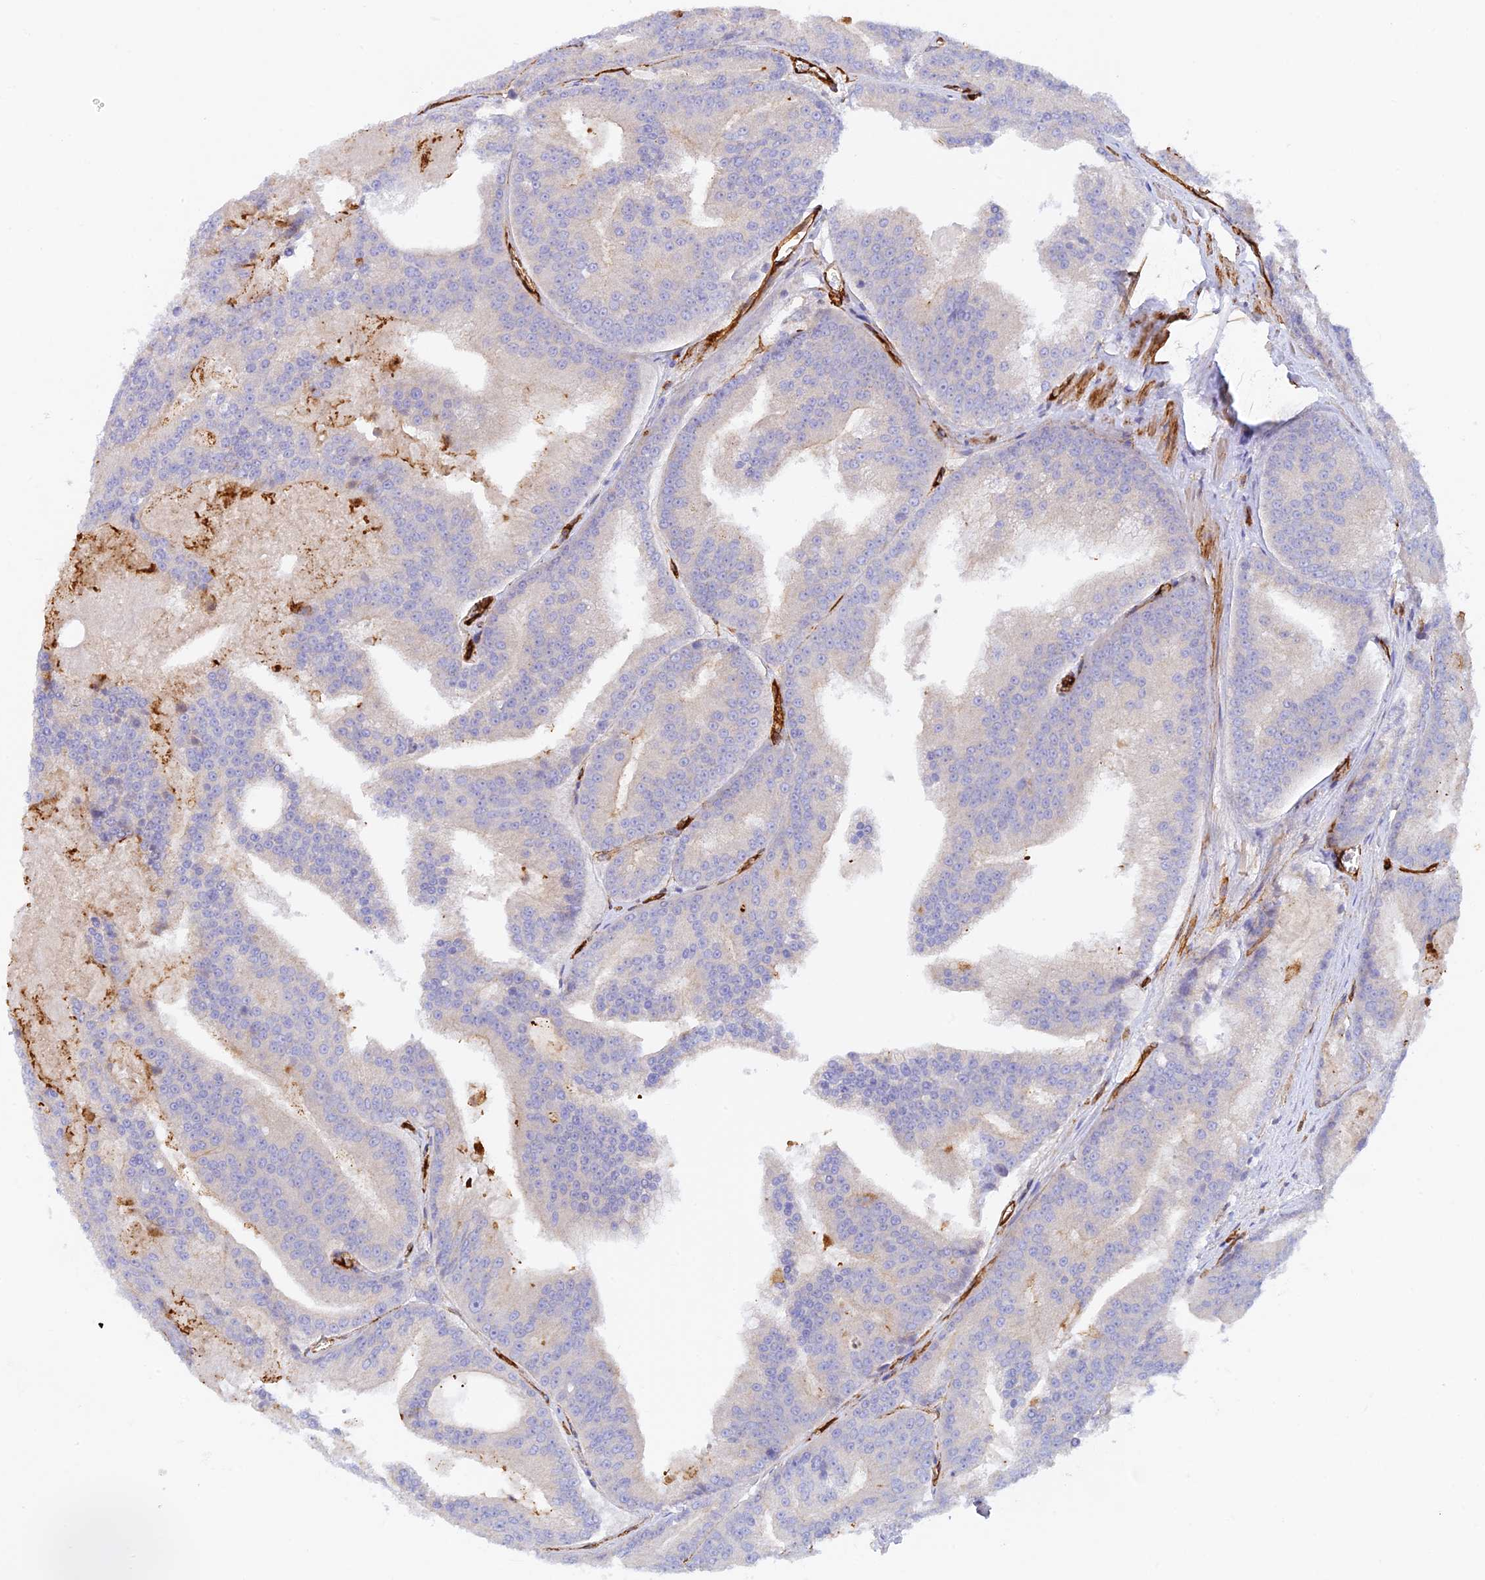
{"staining": {"intensity": "negative", "quantity": "none", "location": "none"}, "tissue": "prostate cancer", "cell_type": "Tumor cells", "image_type": "cancer", "snomed": [{"axis": "morphology", "description": "Adenocarcinoma, High grade"}, {"axis": "topography", "description": "Prostate"}], "caption": "There is no significant staining in tumor cells of prostate cancer (high-grade adenocarcinoma).", "gene": "MYO9A", "patient": {"sex": "male", "age": 61}}